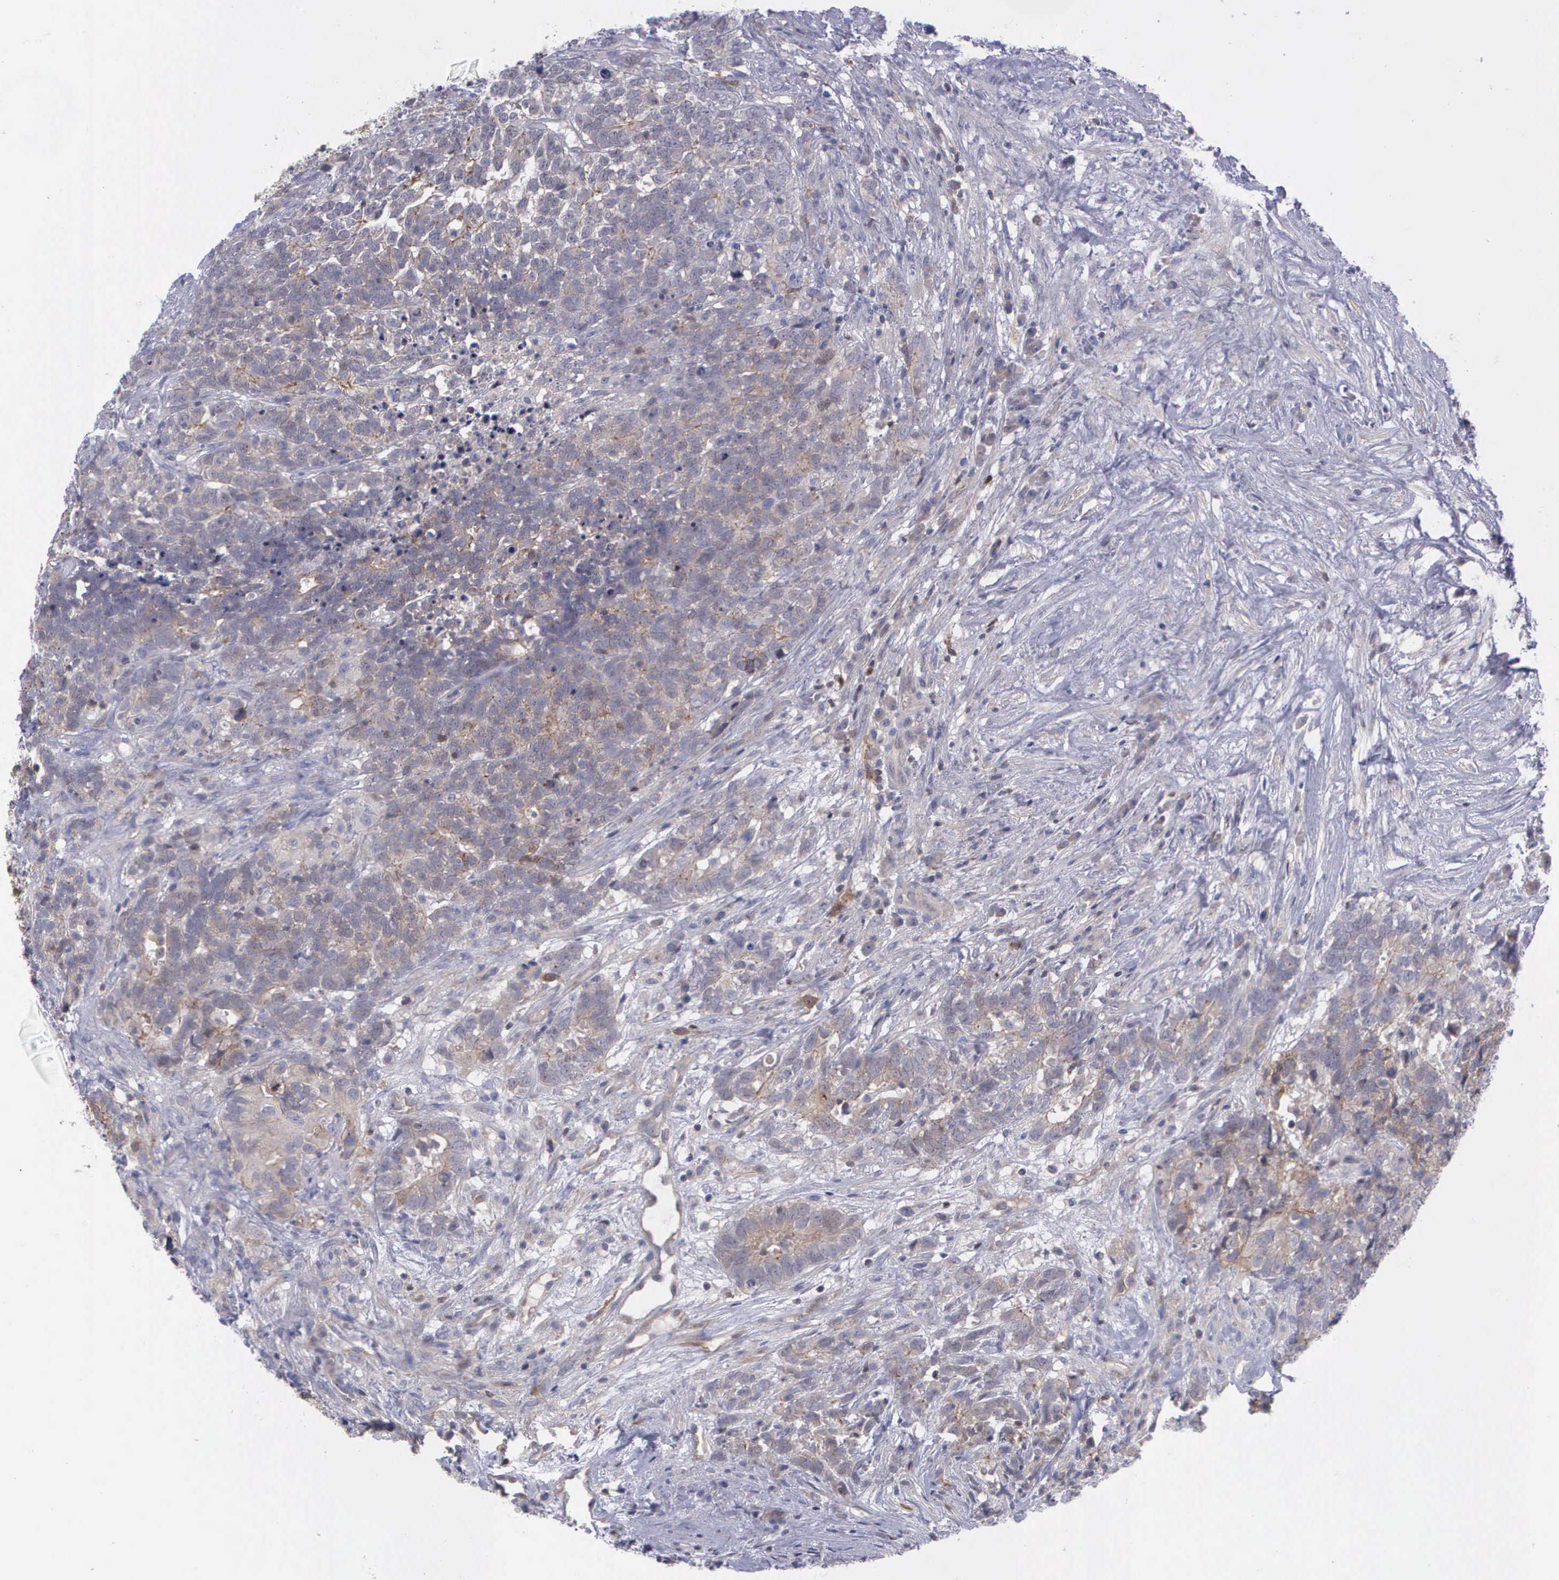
{"staining": {"intensity": "weak", "quantity": "25%-75%", "location": "cytoplasmic/membranous"}, "tissue": "testis cancer", "cell_type": "Tumor cells", "image_type": "cancer", "snomed": [{"axis": "morphology", "description": "Carcinoma, Embryonal, NOS"}, {"axis": "topography", "description": "Testis"}], "caption": "Immunohistochemical staining of embryonal carcinoma (testis) exhibits weak cytoplasmic/membranous protein staining in approximately 25%-75% of tumor cells.", "gene": "MICAL3", "patient": {"sex": "male", "age": 26}}